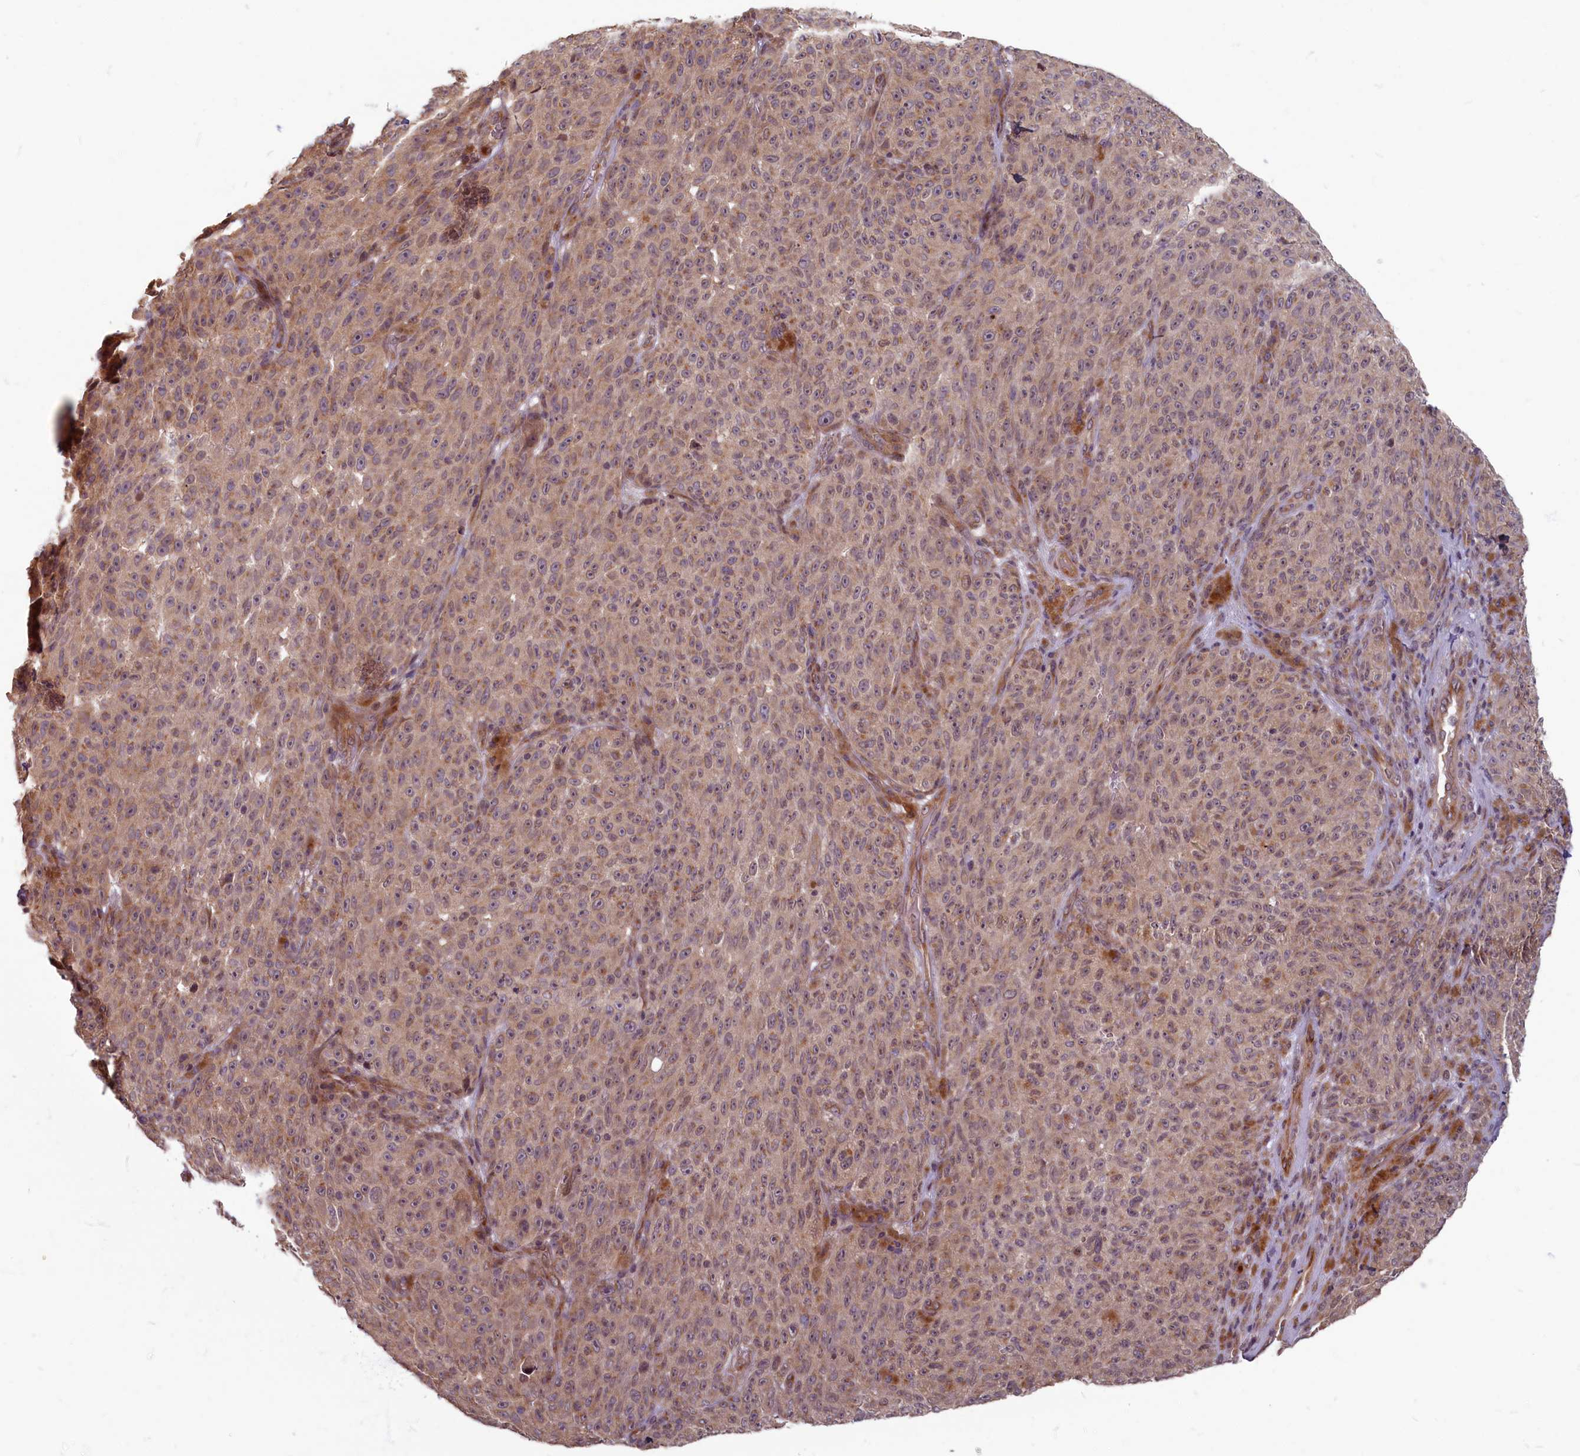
{"staining": {"intensity": "moderate", "quantity": ">75%", "location": "cytoplasmic/membranous"}, "tissue": "melanoma", "cell_type": "Tumor cells", "image_type": "cancer", "snomed": [{"axis": "morphology", "description": "Malignant melanoma, NOS"}, {"axis": "topography", "description": "Skin"}], "caption": "Tumor cells display medium levels of moderate cytoplasmic/membranous positivity in approximately >75% of cells in human melanoma. (IHC, brightfield microscopy, high magnification).", "gene": "MYCBP", "patient": {"sex": "female", "age": 82}}